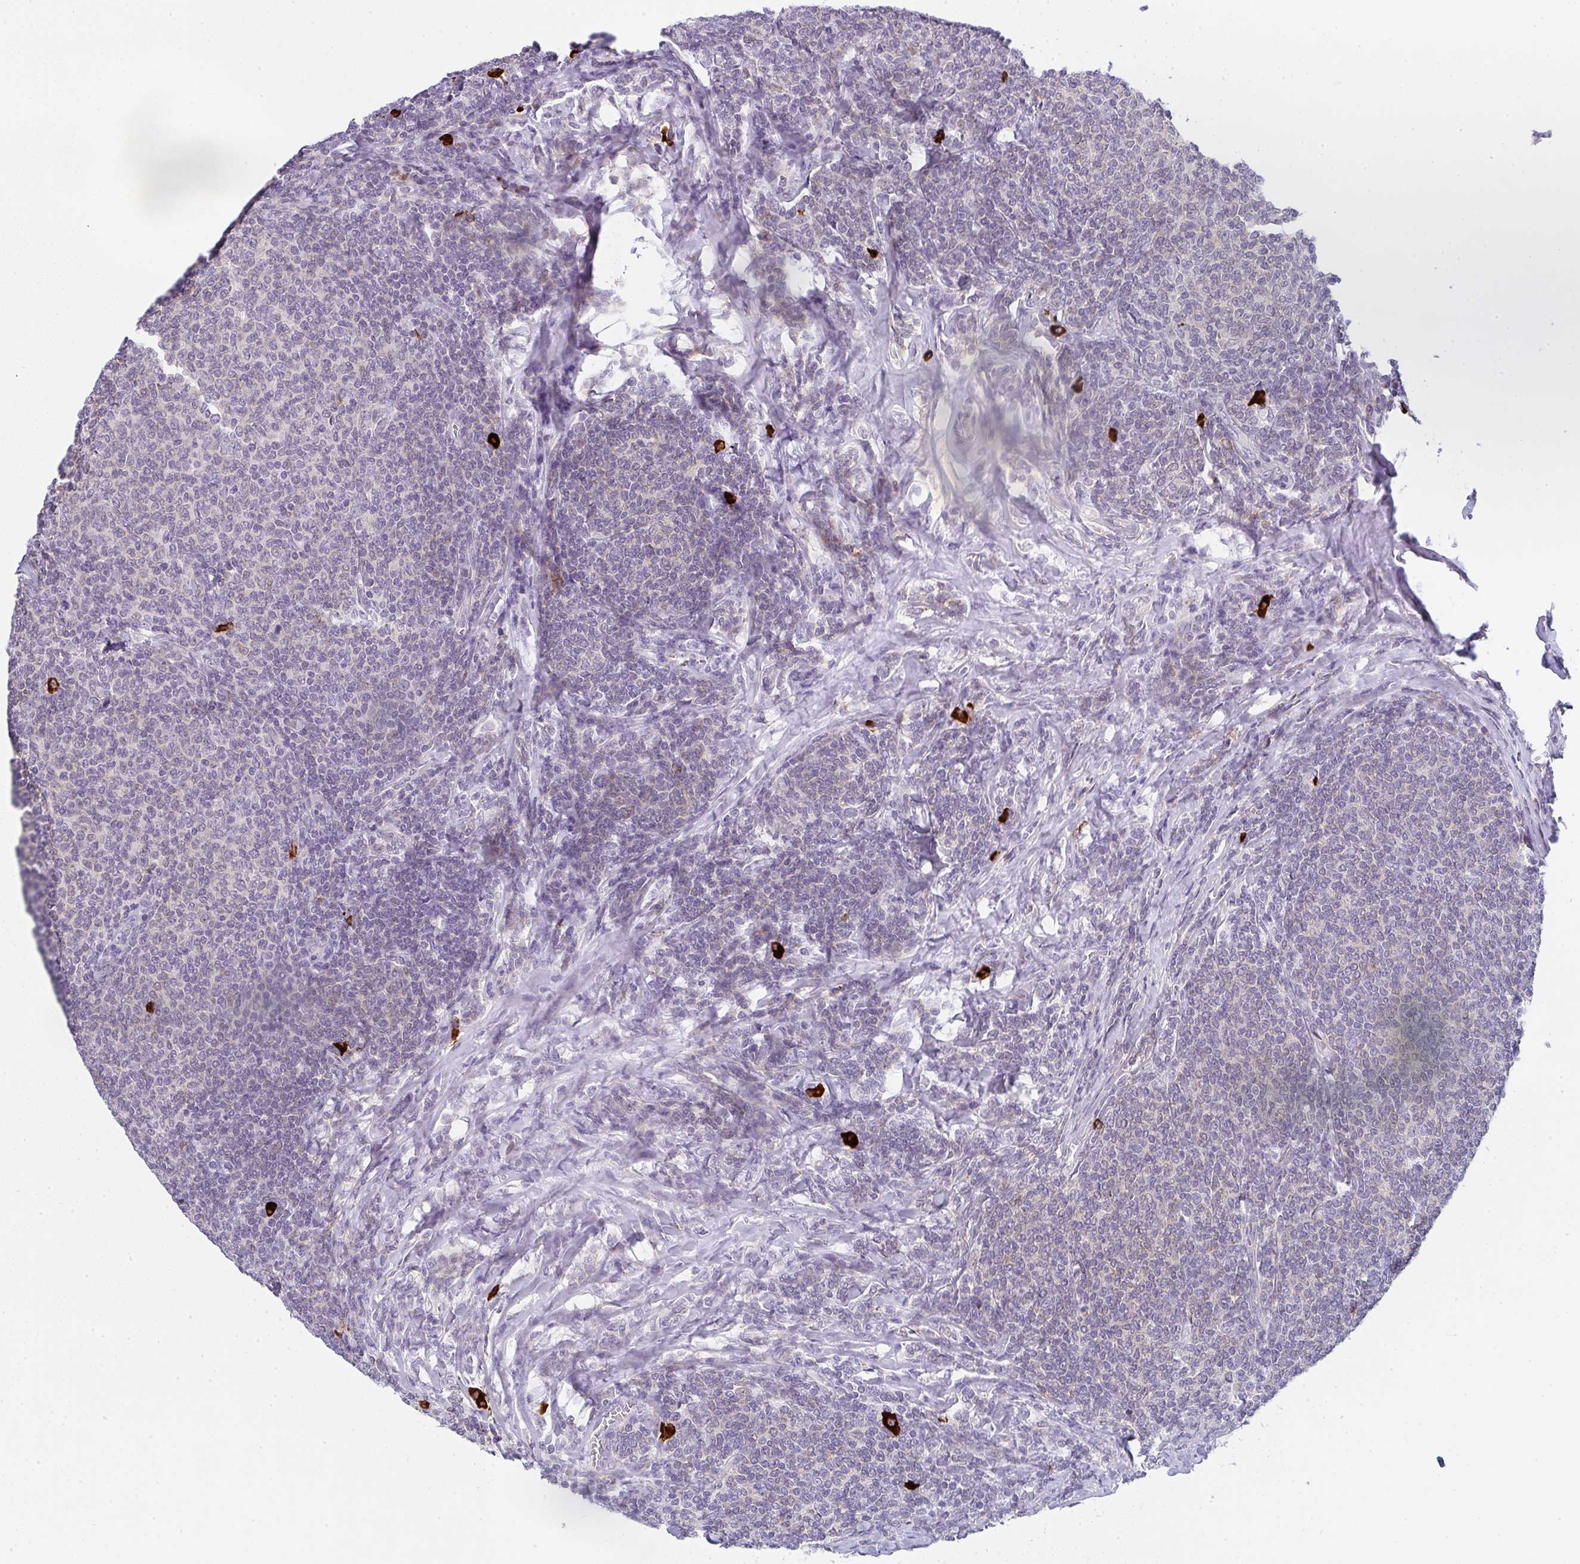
{"staining": {"intensity": "negative", "quantity": "none", "location": "none"}, "tissue": "lymphoma", "cell_type": "Tumor cells", "image_type": "cancer", "snomed": [{"axis": "morphology", "description": "Malignant lymphoma, non-Hodgkin's type, Low grade"}, {"axis": "topography", "description": "Lymph node"}], "caption": "A high-resolution micrograph shows immunohistochemistry staining of lymphoma, which displays no significant staining in tumor cells.", "gene": "CACNA1S", "patient": {"sex": "male", "age": 52}}